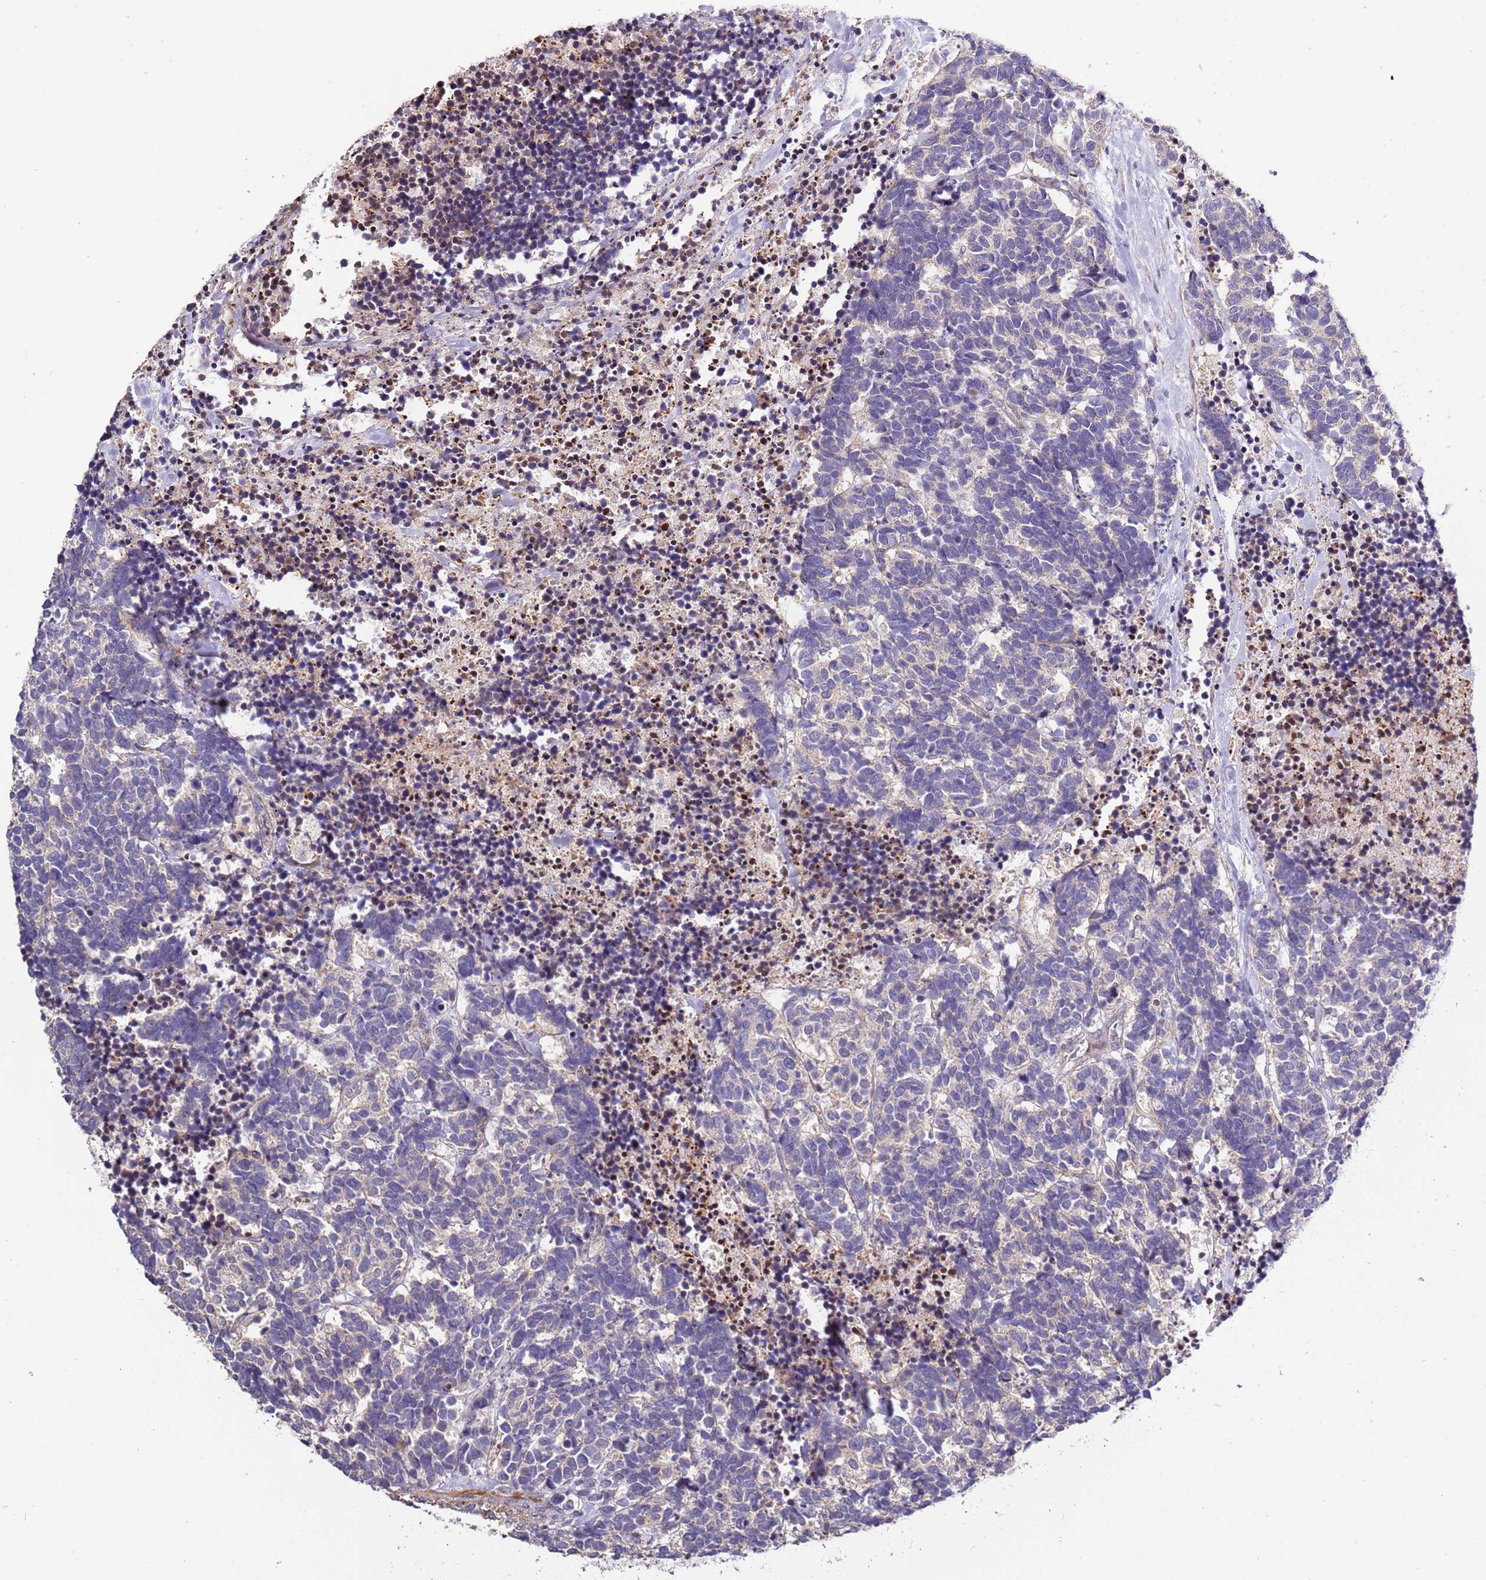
{"staining": {"intensity": "negative", "quantity": "none", "location": "none"}, "tissue": "carcinoid", "cell_type": "Tumor cells", "image_type": "cancer", "snomed": [{"axis": "morphology", "description": "Carcinoma, NOS"}, {"axis": "morphology", "description": "Carcinoid, malignant, NOS"}, {"axis": "topography", "description": "Urinary bladder"}], "caption": "Carcinoma was stained to show a protein in brown. There is no significant expression in tumor cells. (DAB (3,3'-diaminobenzidine) immunohistochemistry (IHC), high magnification).", "gene": "LAMB4", "patient": {"sex": "male", "age": 57}}